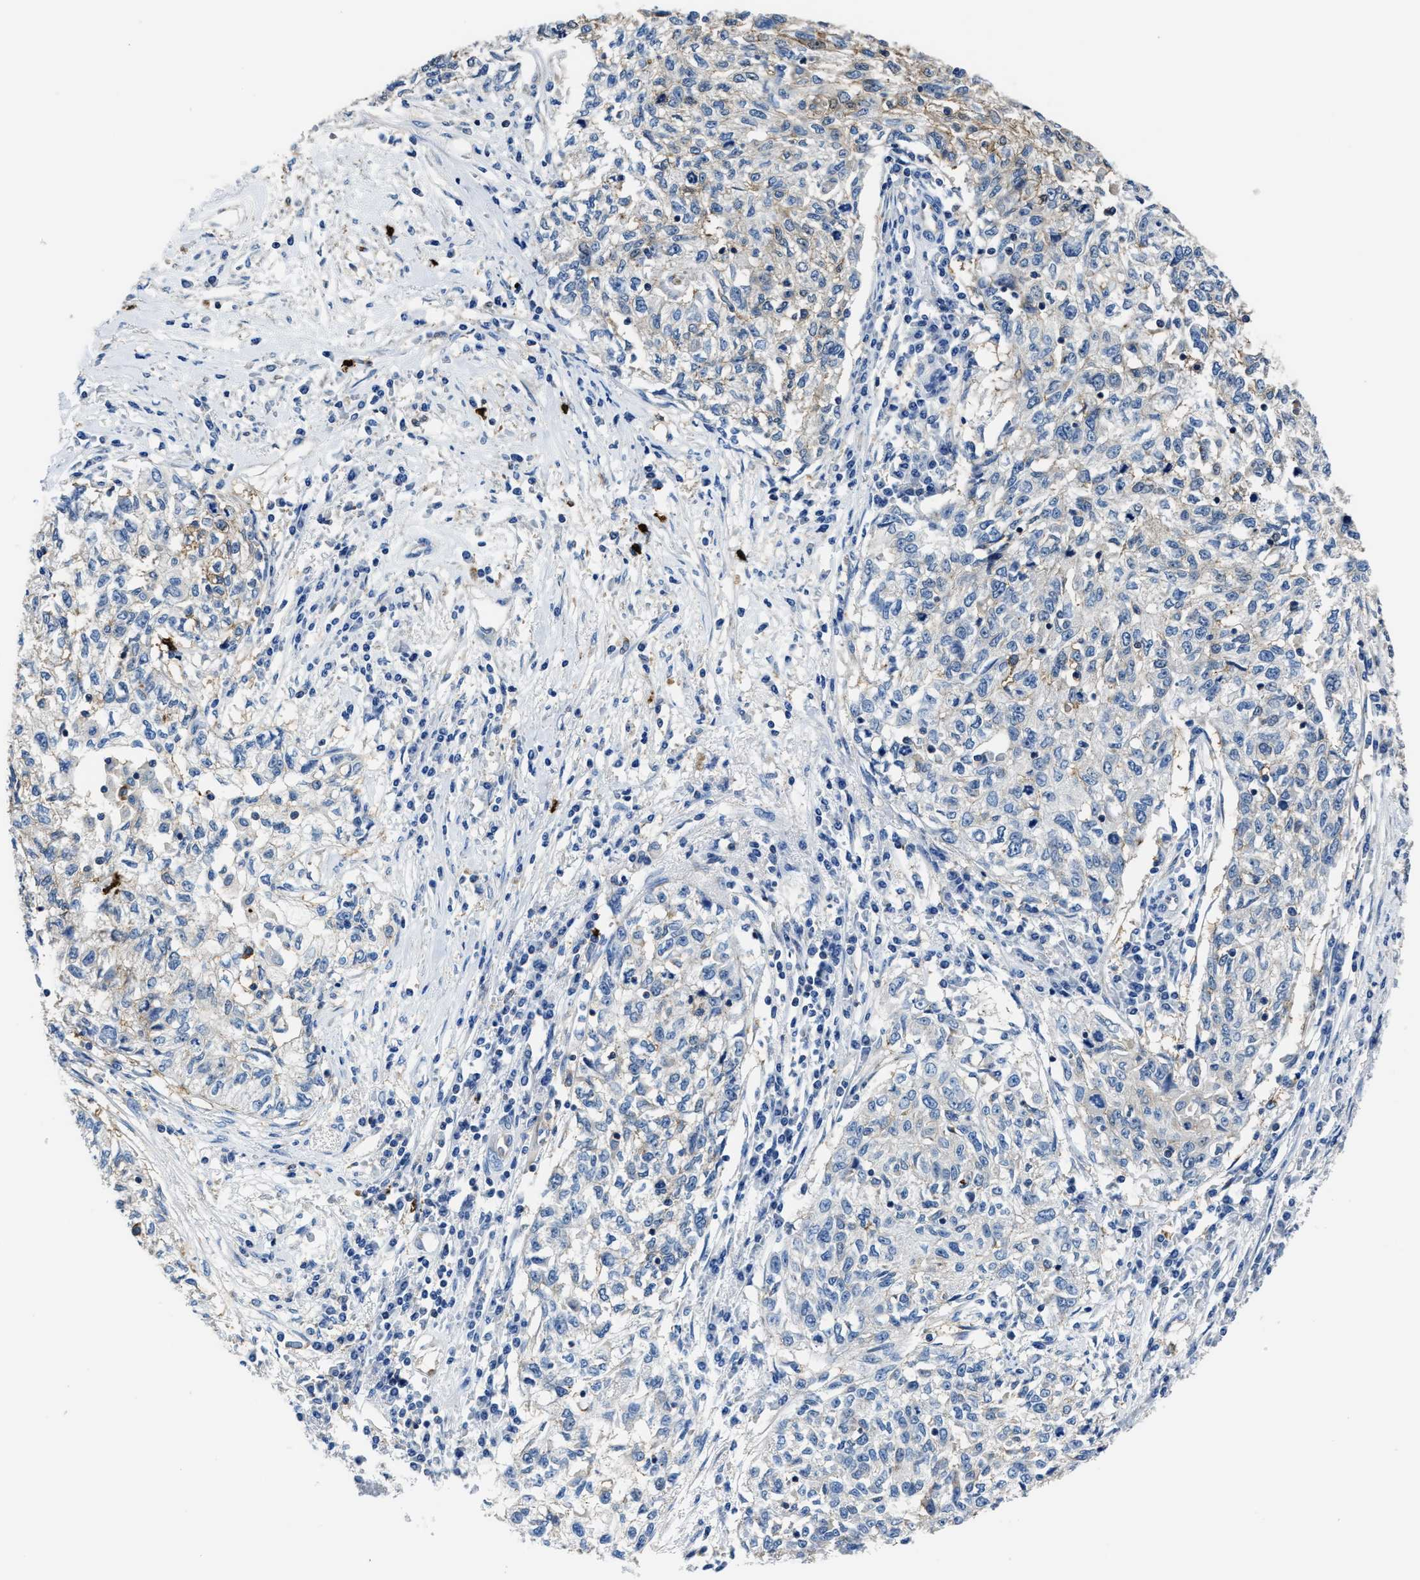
{"staining": {"intensity": "weak", "quantity": "<25%", "location": "cytoplasmic/membranous"}, "tissue": "cervical cancer", "cell_type": "Tumor cells", "image_type": "cancer", "snomed": [{"axis": "morphology", "description": "Squamous cell carcinoma, NOS"}, {"axis": "topography", "description": "Cervix"}], "caption": "An immunohistochemistry photomicrograph of cervical cancer (squamous cell carcinoma) is shown. There is no staining in tumor cells of cervical cancer (squamous cell carcinoma).", "gene": "TRAF6", "patient": {"sex": "female", "age": 57}}